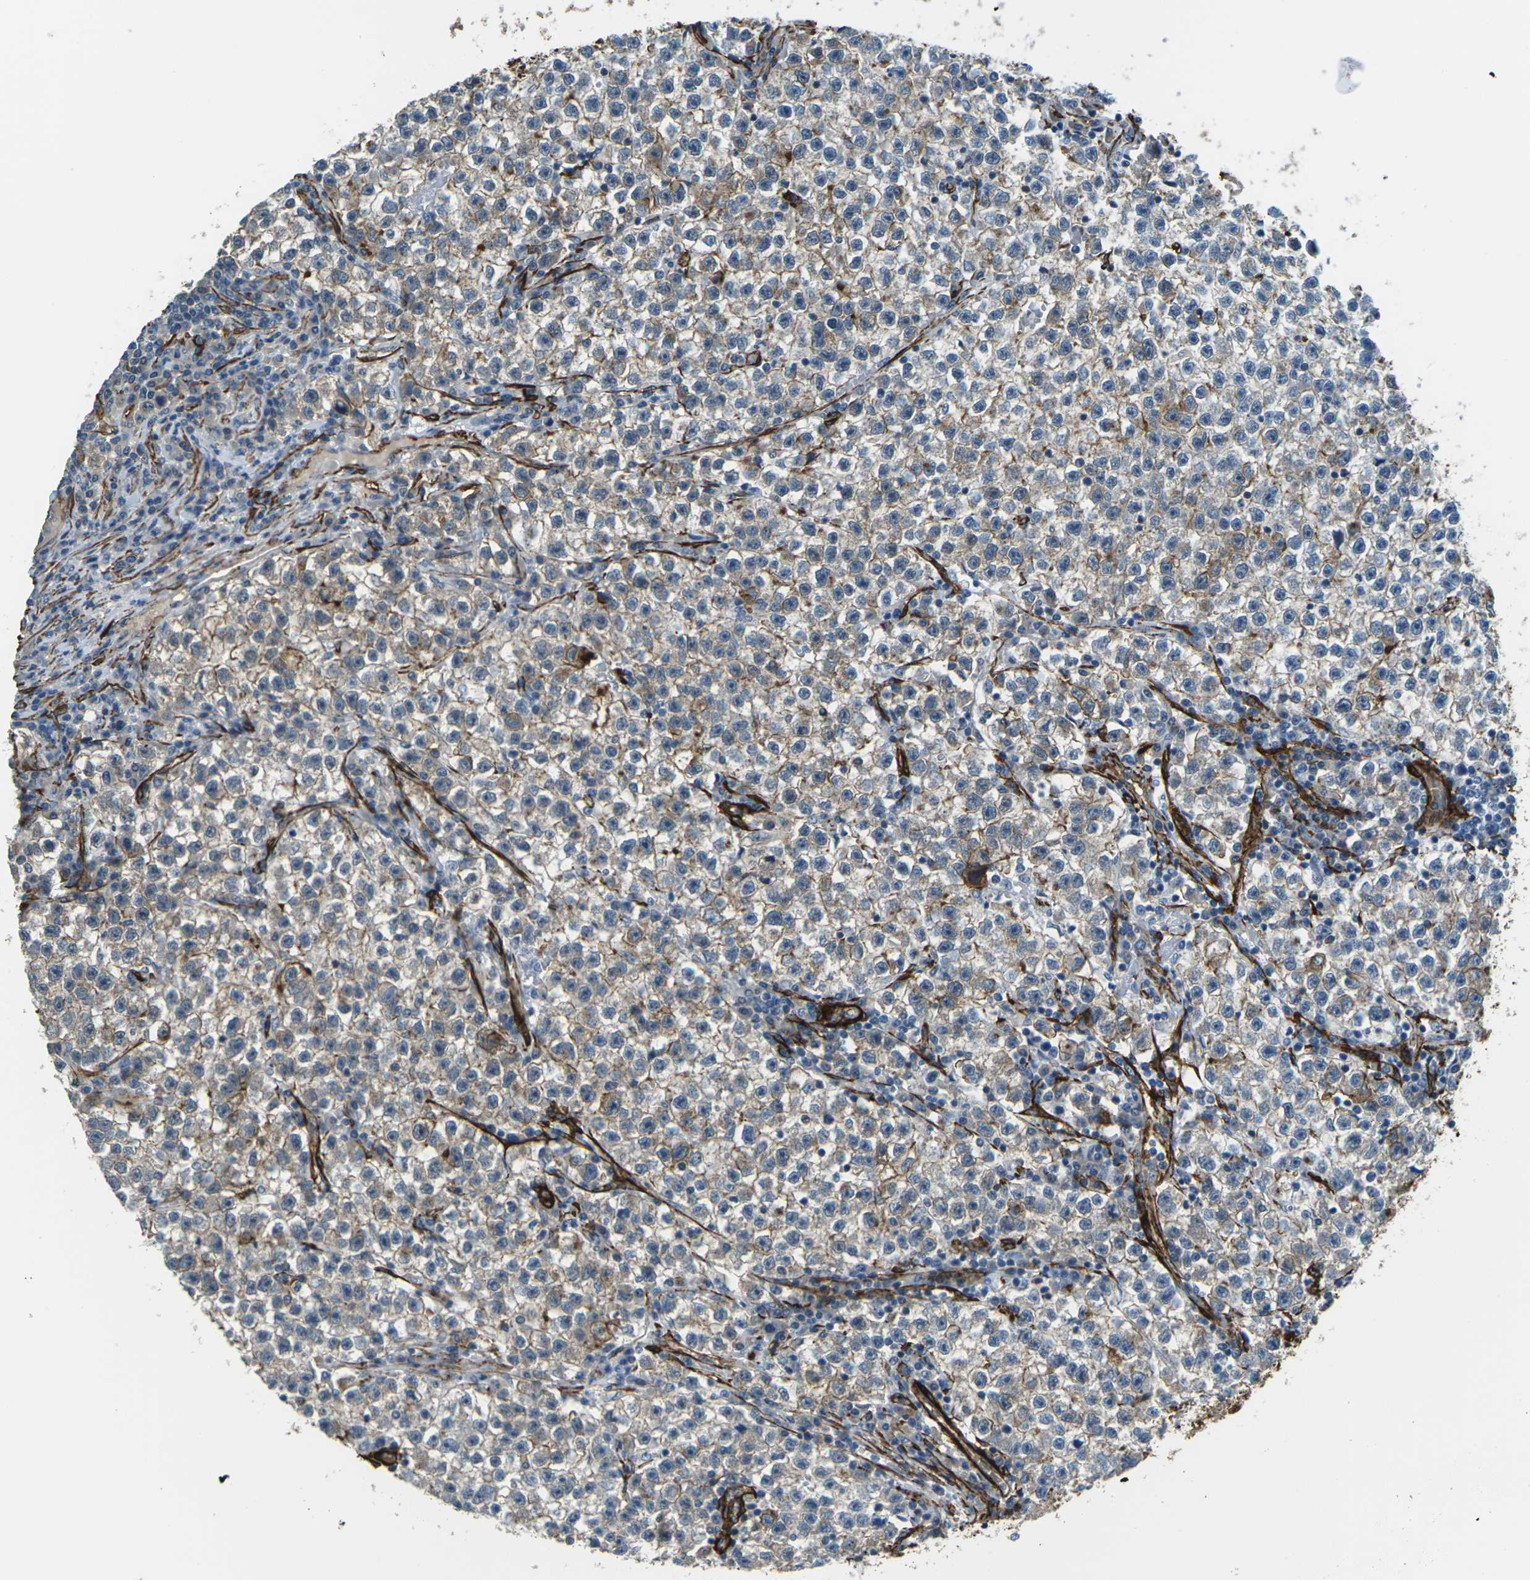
{"staining": {"intensity": "weak", "quantity": "<25%", "location": "cytoplasmic/membranous"}, "tissue": "testis cancer", "cell_type": "Tumor cells", "image_type": "cancer", "snomed": [{"axis": "morphology", "description": "Seminoma, NOS"}, {"axis": "topography", "description": "Testis"}], "caption": "Tumor cells show no significant positivity in testis cancer.", "gene": "GRAMD1C", "patient": {"sex": "male", "age": 22}}